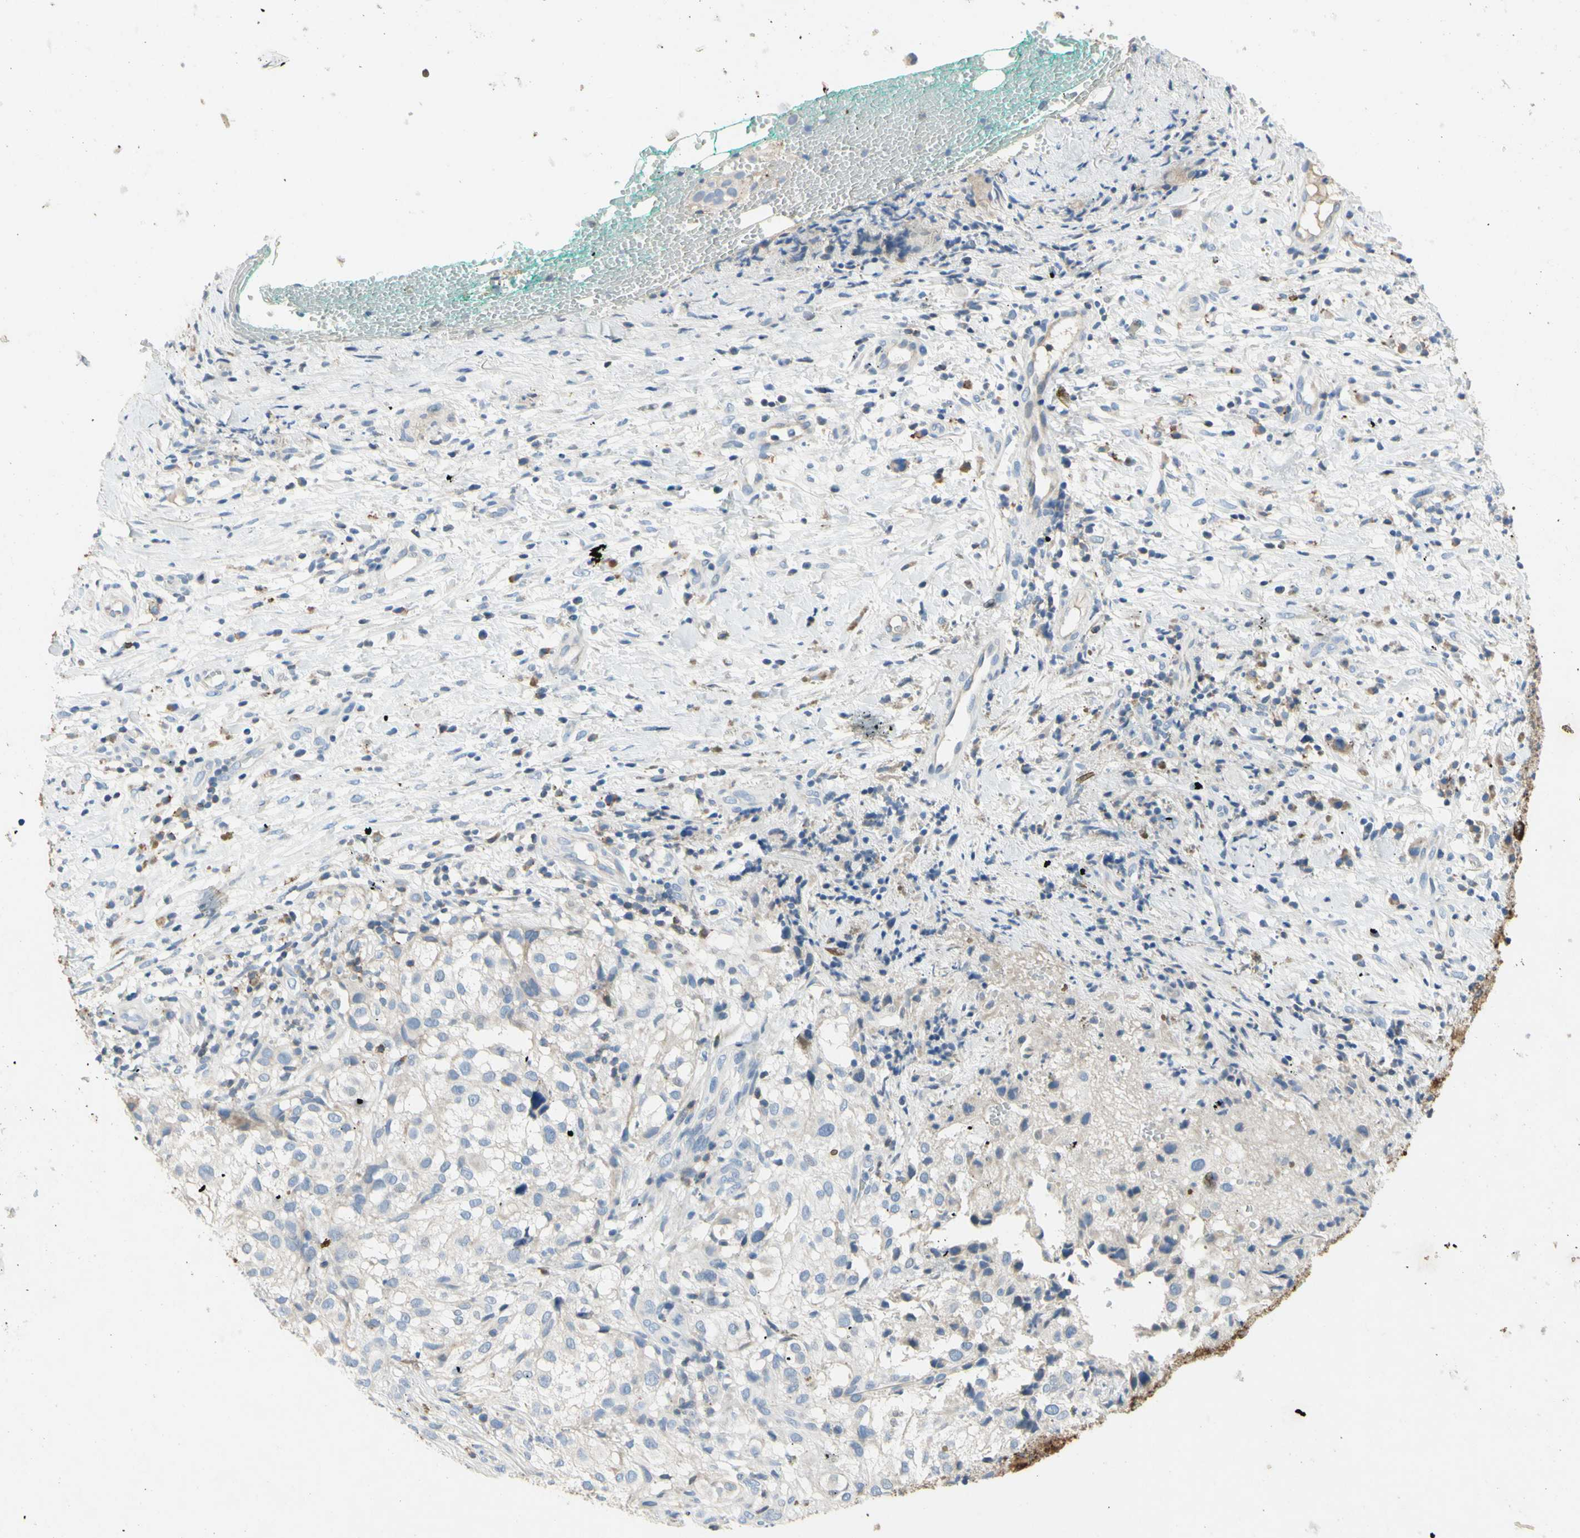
{"staining": {"intensity": "negative", "quantity": "none", "location": "none"}, "tissue": "melanoma", "cell_type": "Tumor cells", "image_type": "cancer", "snomed": [{"axis": "morphology", "description": "Necrosis, NOS"}, {"axis": "morphology", "description": "Malignant melanoma, NOS"}, {"axis": "topography", "description": "Skin"}], "caption": "A photomicrograph of human malignant melanoma is negative for staining in tumor cells.", "gene": "MUC1", "patient": {"sex": "female", "age": 87}}